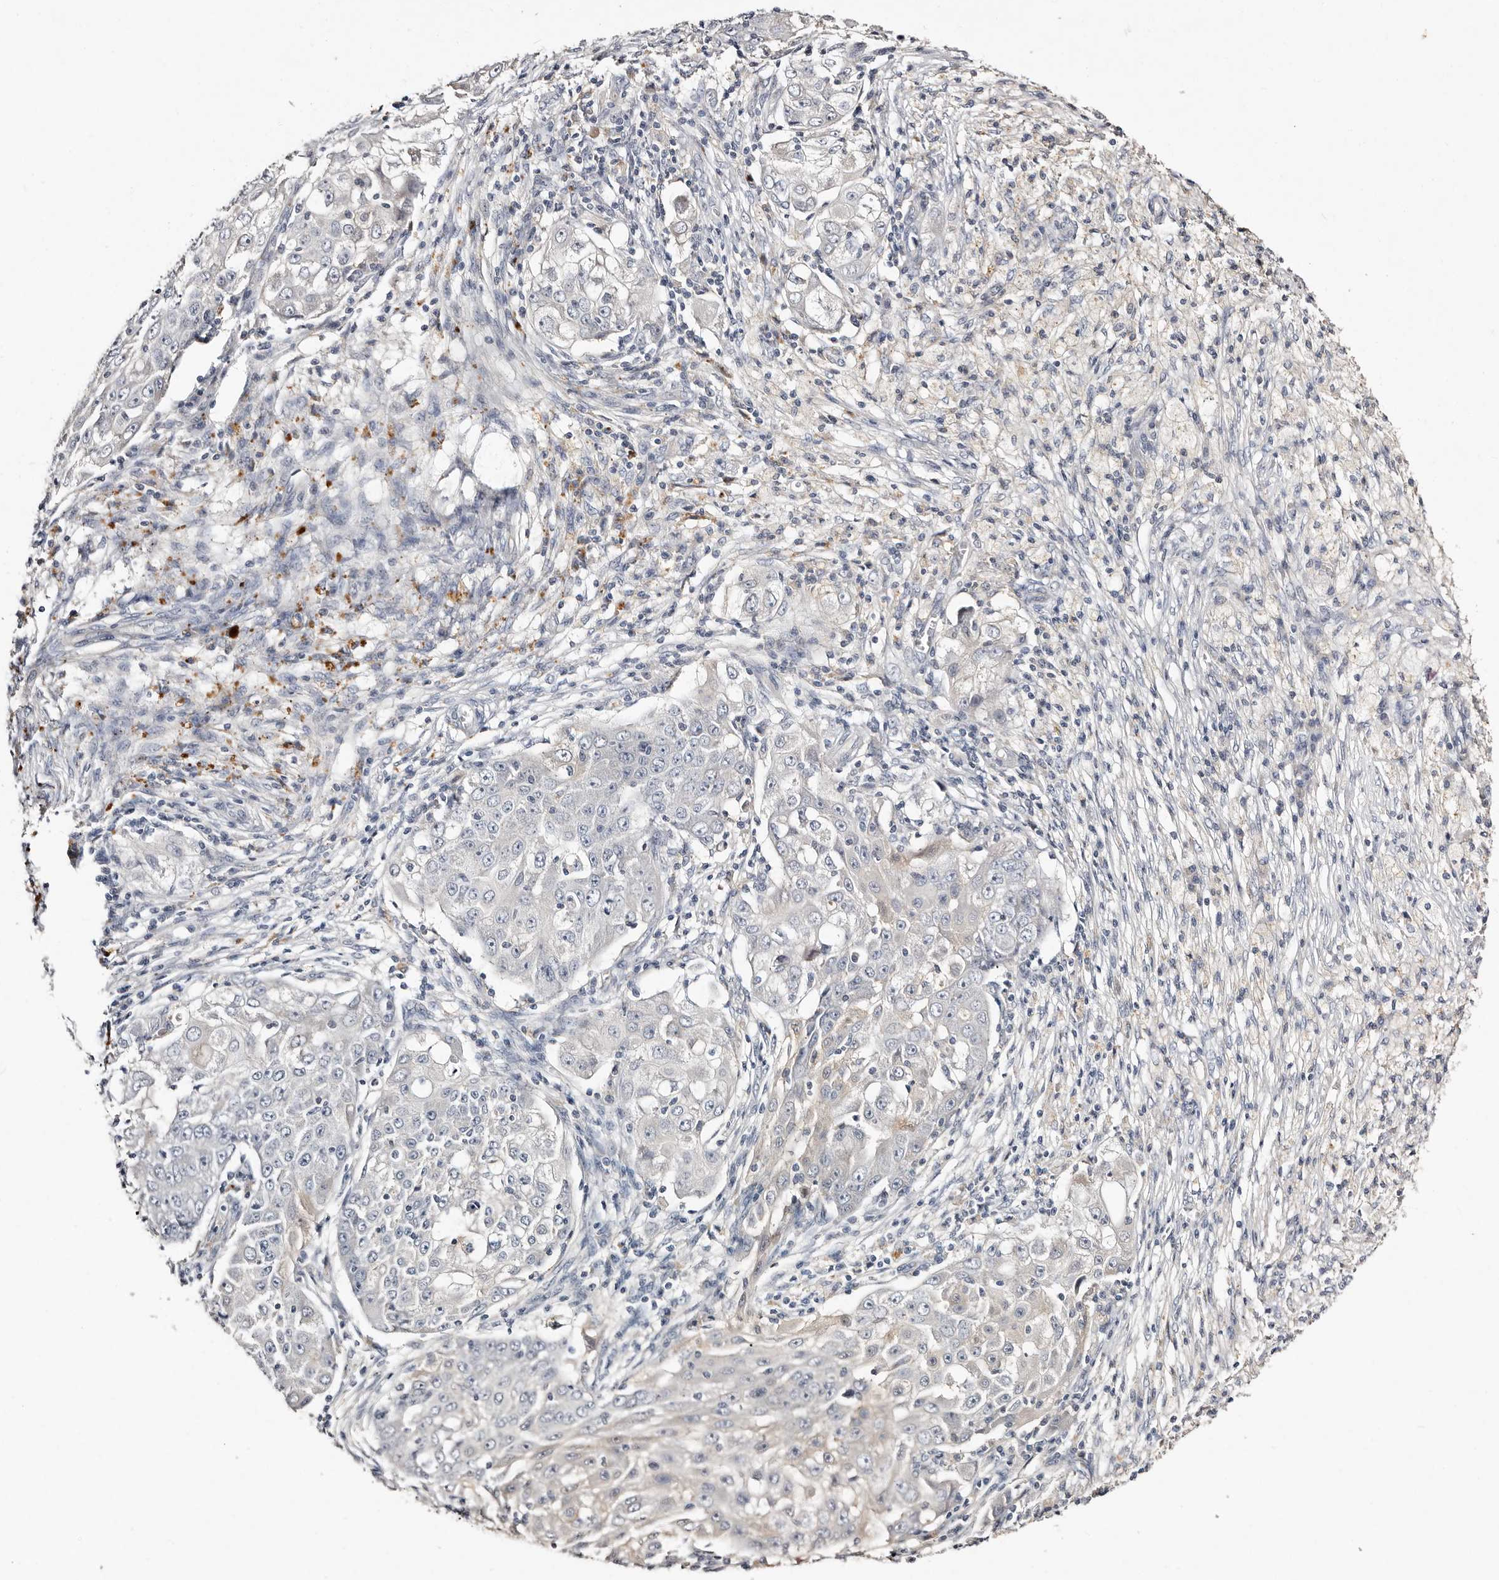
{"staining": {"intensity": "moderate", "quantity": "<25%", "location": "cytoplasmic/membranous"}, "tissue": "ovarian cancer", "cell_type": "Tumor cells", "image_type": "cancer", "snomed": [{"axis": "morphology", "description": "Carcinoma, endometroid"}, {"axis": "topography", "description": "Ovary"}], "caption": "This histopathology image shows ovarian cancer stained with immunohistochemistry (IHC) to label a protein in brown. The cytoplasmic/membranous of tumor cells show moderate positivity for the protein. Nuclei are counter-stained blue.", "gene": "MRPS33", "patient": {"sex": "female", "age": 42}}